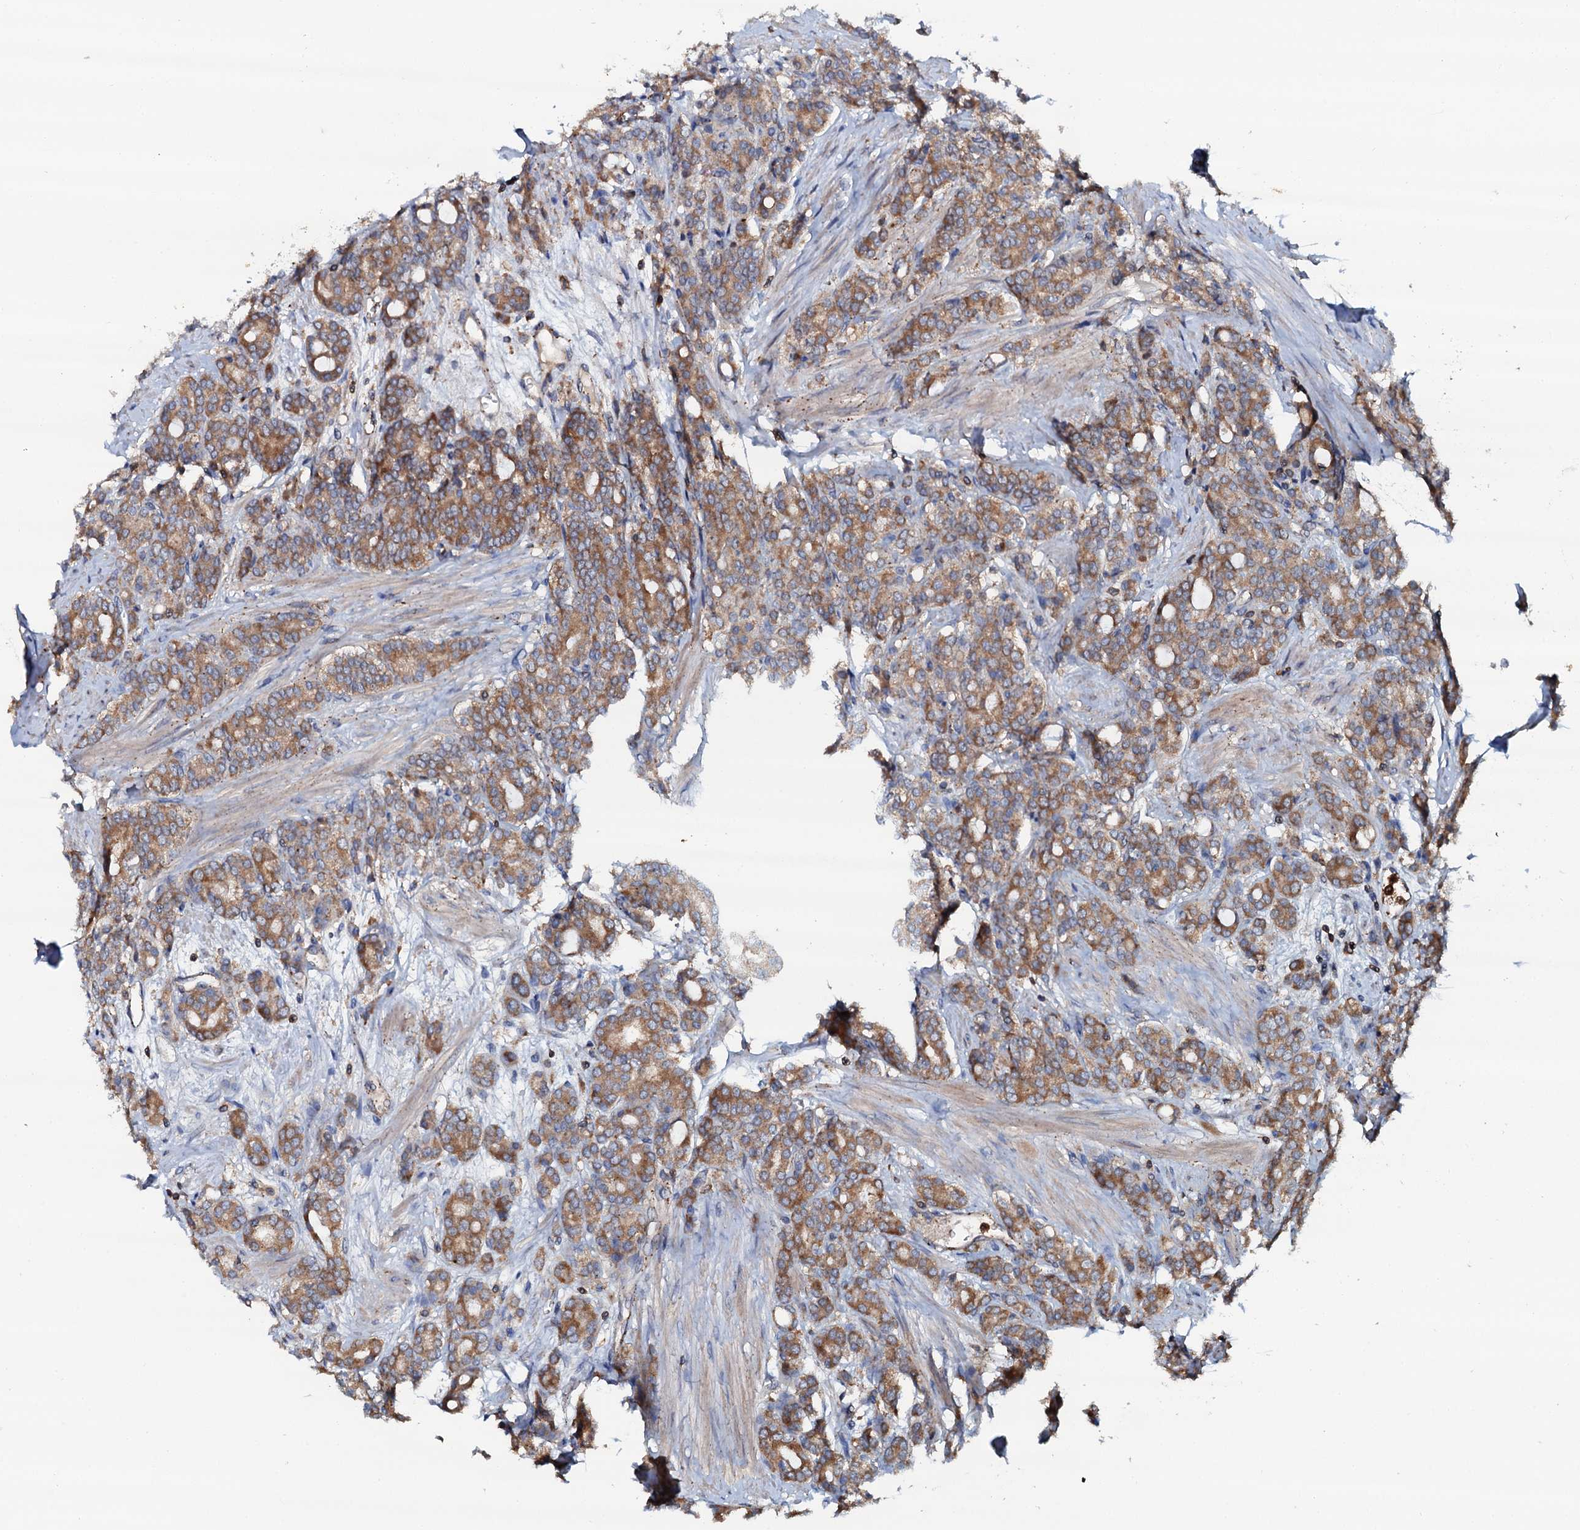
{"staining": {"intensity": "moderate", "quantity": ">75%", "location": "cytoplasmic/membranous"}, "tissue": "prostate cancer", "cell_type": "Tumor cells", "image_type": "cancer", "snomed": [{"axis": "morphology", "description": "Adenocarcinoma, High grade"}, {"axis": "topography", "description": "Prostate"}], "caption": "IHC of prostate cancer (adenocarcinoma (high-grade)) exhibits medium levels of moderate cytoplasmic/membranous staining in approximately >75% of tumor cells.", "gene": "GRK2", "patient": {"sex": "male", "age": 62}}